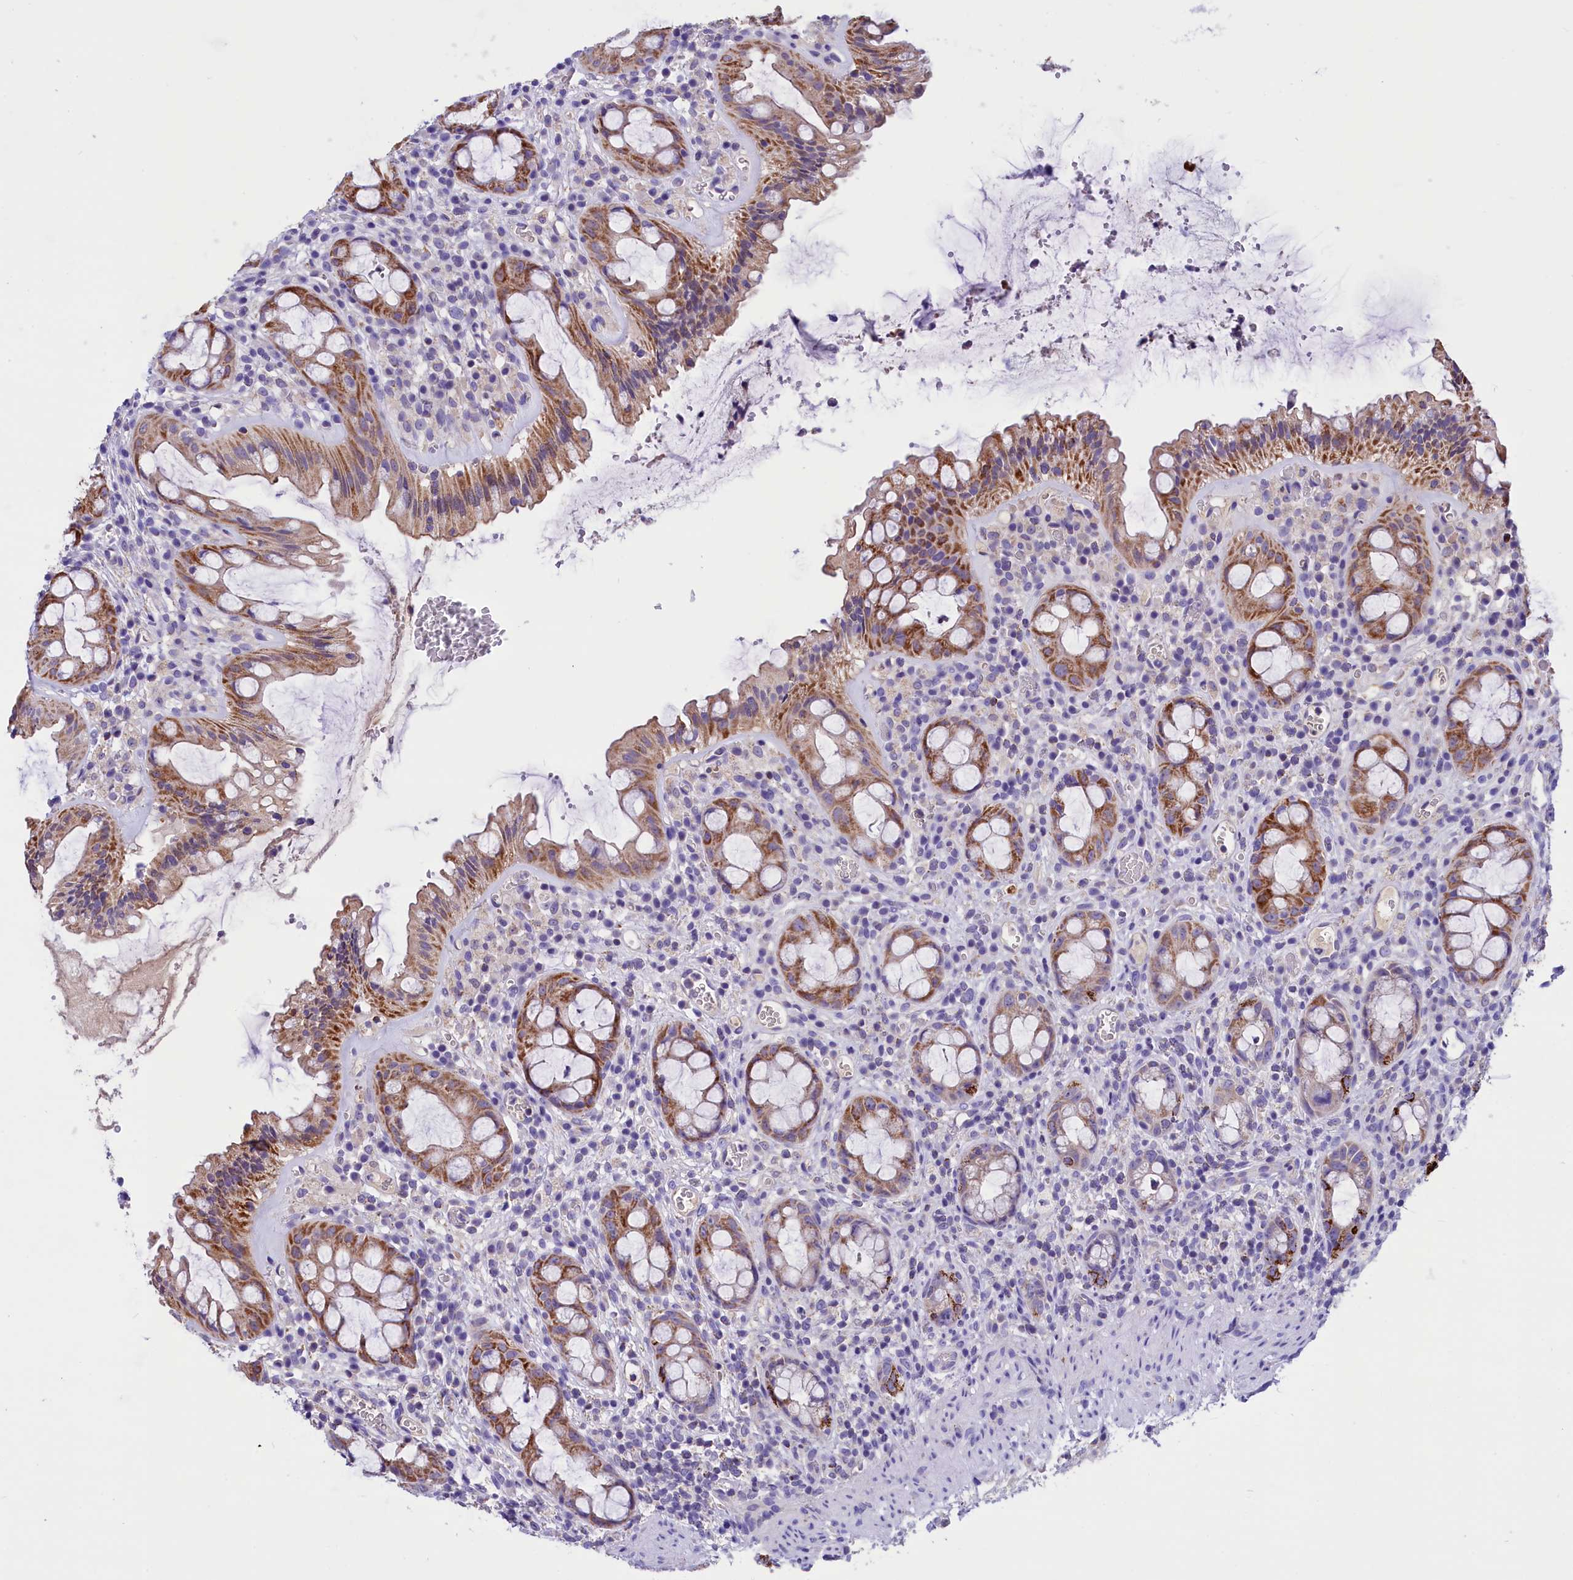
{"staining": {"intensity": "moderate", "quantity": ">75%", "location": "cytoplasmic/membranous"}, "tissue": "rectum", "cell_type": "Glandular cells", "image_type": "normal", "snomed": [{"axis": "morphology", "description": "Normal tissue, NOS"}, {"axis": "topography", "description": "Rectum"}], "caption": "Unremarkable rectum exhibits moderate cytoplasmic/membranous staining in approximately >75% of glandular cells, visualized by immunohistochemistry. The staining was performed using DAB, with brown indicating positive protein expression. Nuclei are stained blue with hematoxylin.", "gene": "ABAT", "patient": {"sex": "female", "age": 57}}